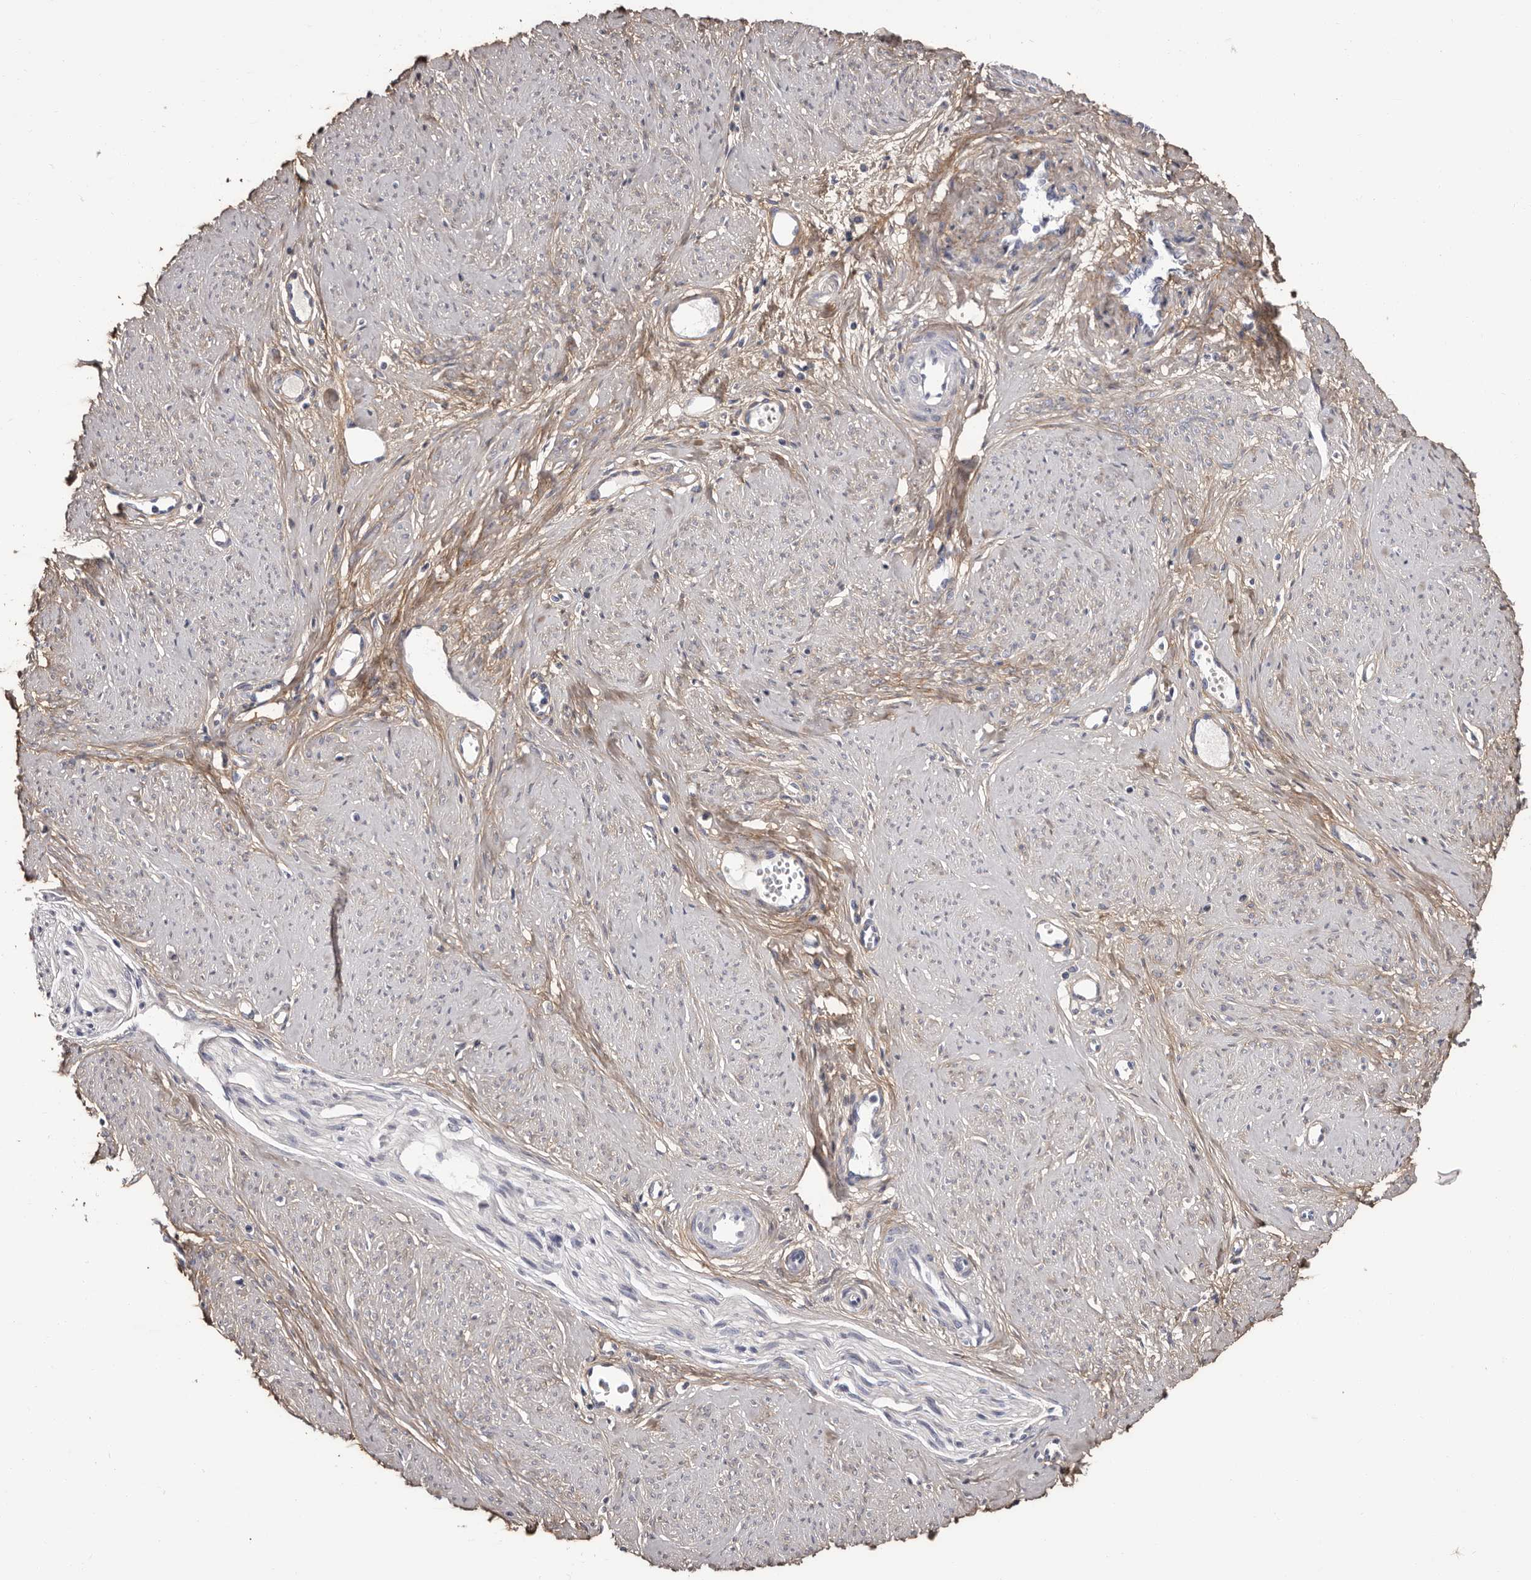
{"staining": {"intensity": "negative", "quantity": "none", "location": "none"}, "tissue": "cervical cancer", "cell_type": "Tumor cells", "image_type": "cancer", "snomed": [{"axis": "morphology", "description": "Squamous cell carcinoma, NOS"}, {"axis": "topography", "description": "Cervix"}], "caption": "Tumor cells are negative for protein expression in human squamous cell carcinoma (cervical).", "gene": "COL6A1", "patient": {"sex": "female", "age": 37}}